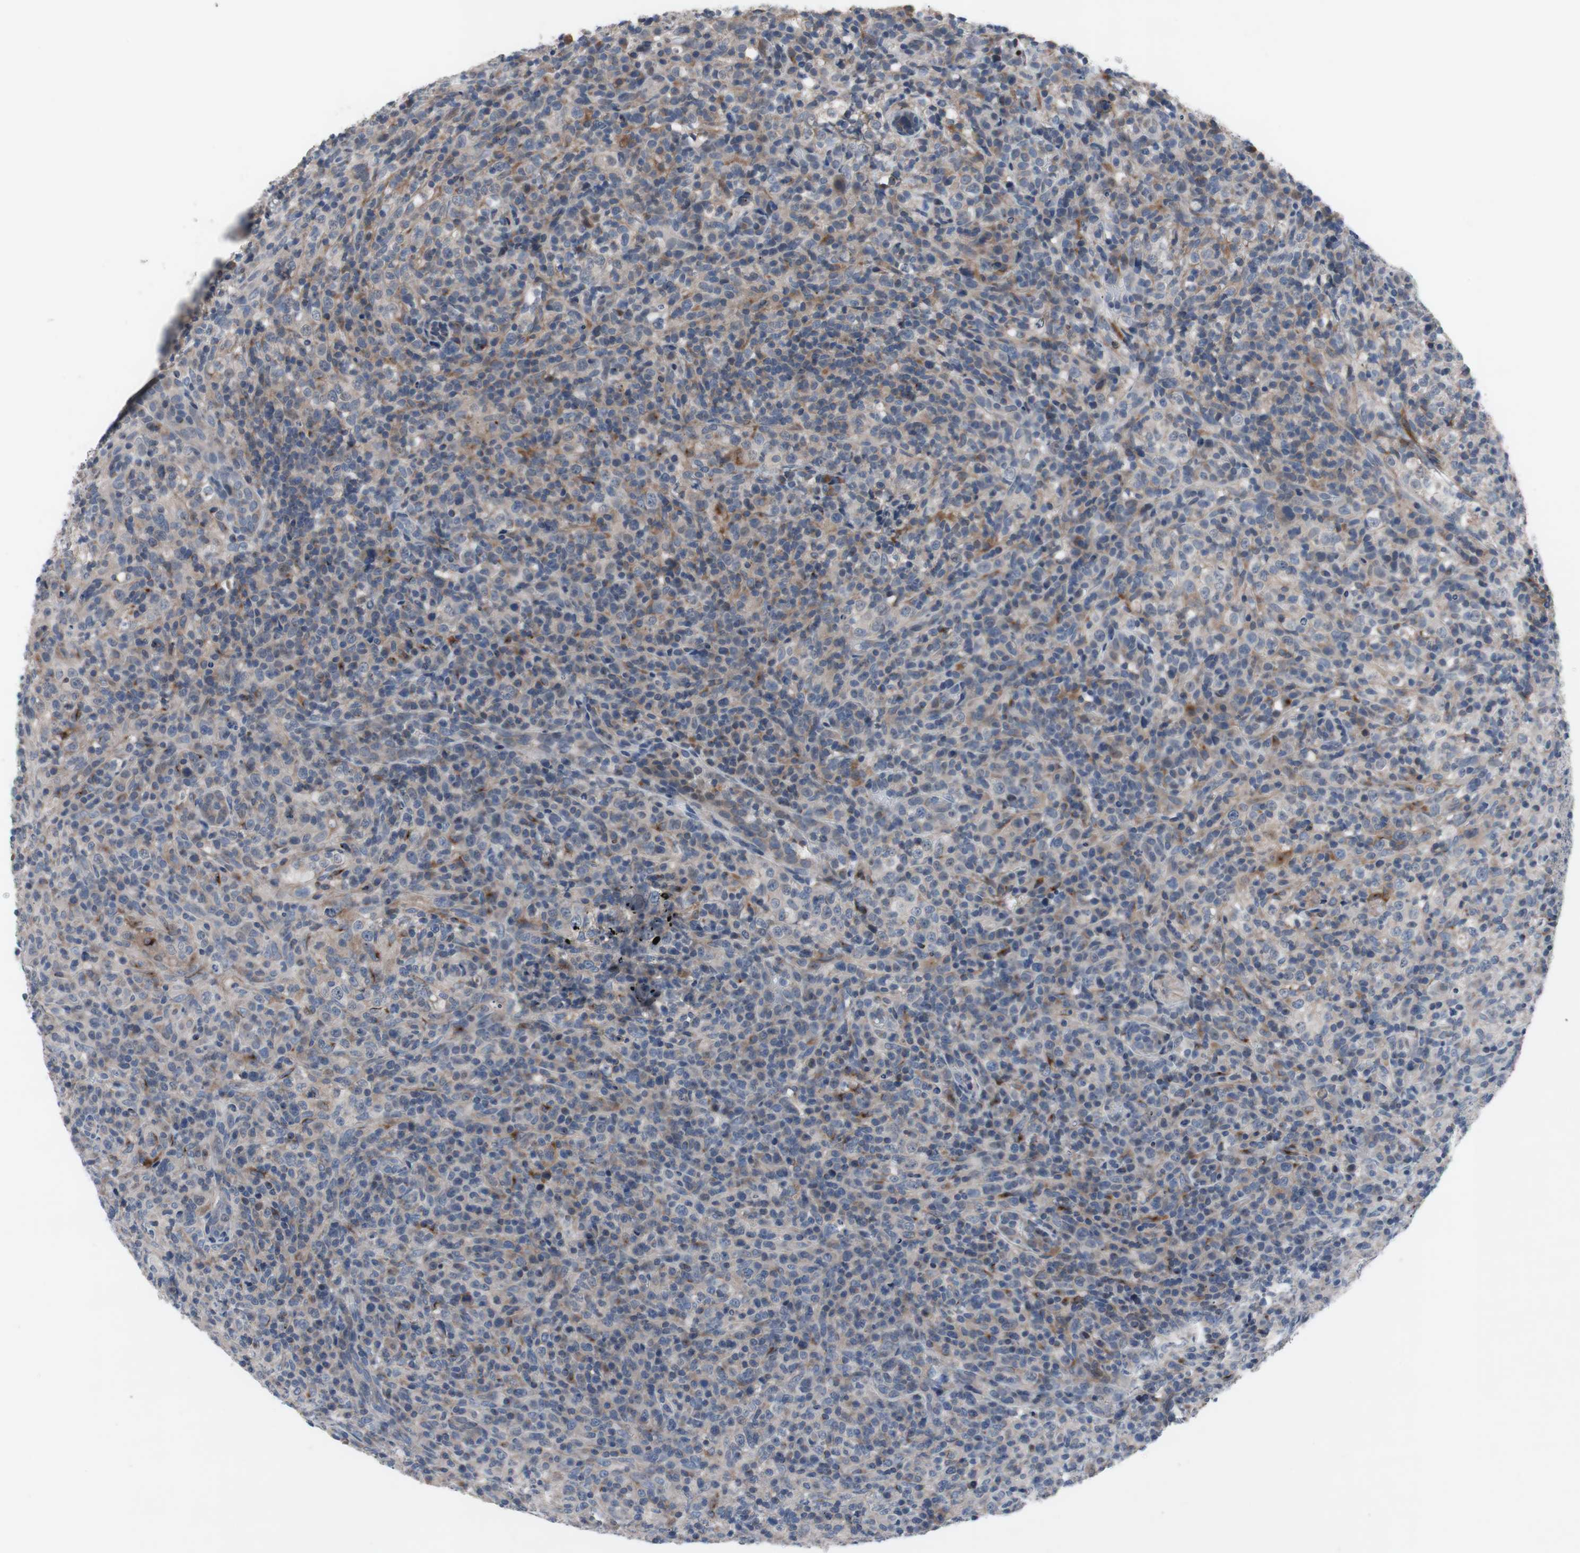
{"staining": {"intensity": "weak", "quantity": "<25%", "location": "cytoplasmic/membranous"}, "tissue": "lymphoma", "cell_type": "Tumor cells", "image_type": "cancer", "snomed": [{"axis": "morphology", "description": "Malignant lymphoma, non-Hodgkin's type, High grade"}, {"axis": "topography", "description": "Lymph node"}], "caption": "Immunohistochemistry image of lymphoma stained for a protein (brown), which shows no positivity in tumor cells.", "gene": "MUTYH", "patient": {"sex": "female", "age": 76}}